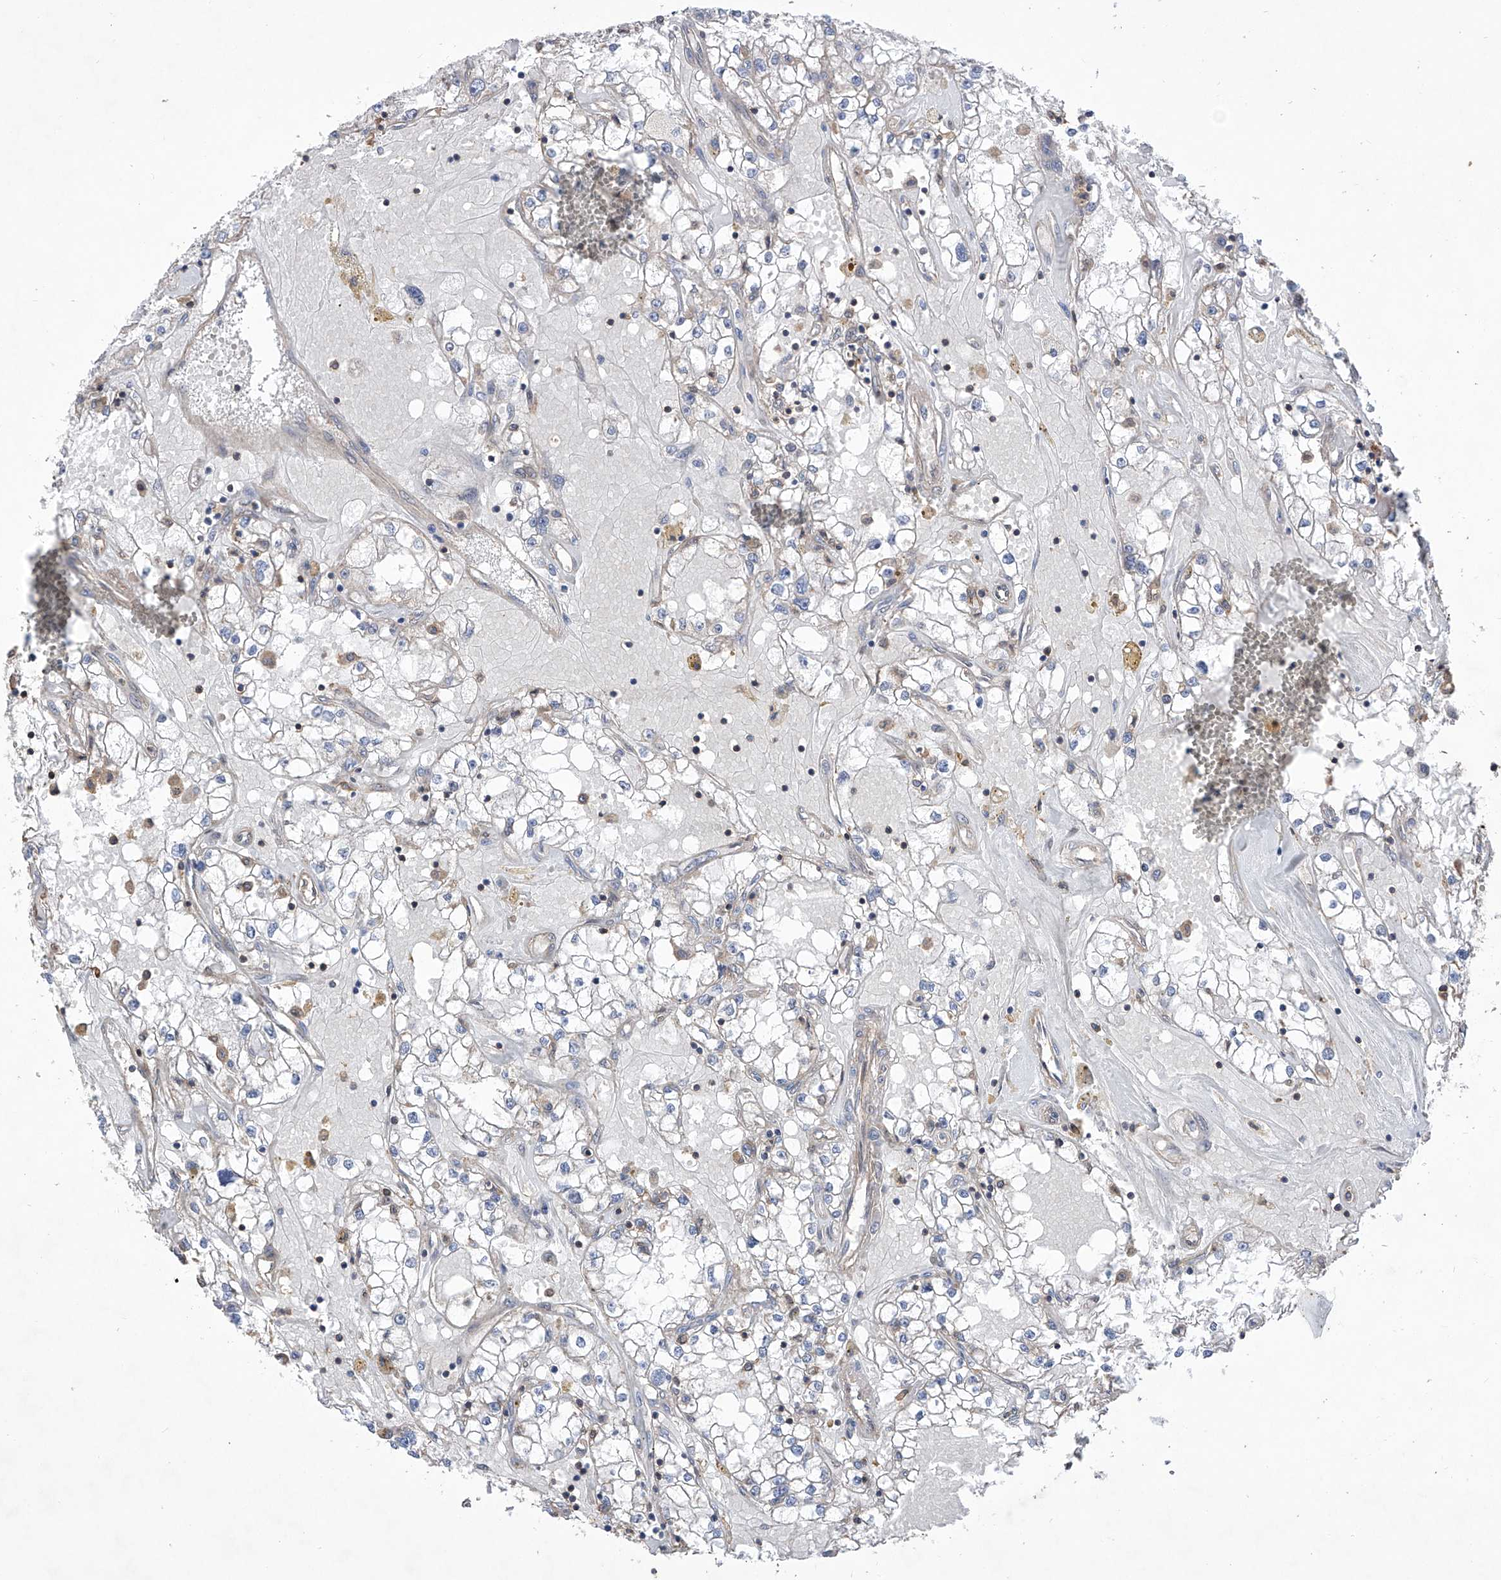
{"staining": {"intensity": "negative", "quantity": "none", "location": "none"}, "tissue": "renal cancer", "cell_type": "Tumor cells", "image_type": "cancer", "snomed": [{"axis": "morphology", "description": "Adenocarcinoma, NOS"}, {"axis": "topography", "description": "Kidney"}], "caption": "Photomicrograph shows no significant protein positivity in tumor cells of renal adenocarcinoma.", "gene": "KIFC2", "patient": {"sex": "male", "age": 56}}